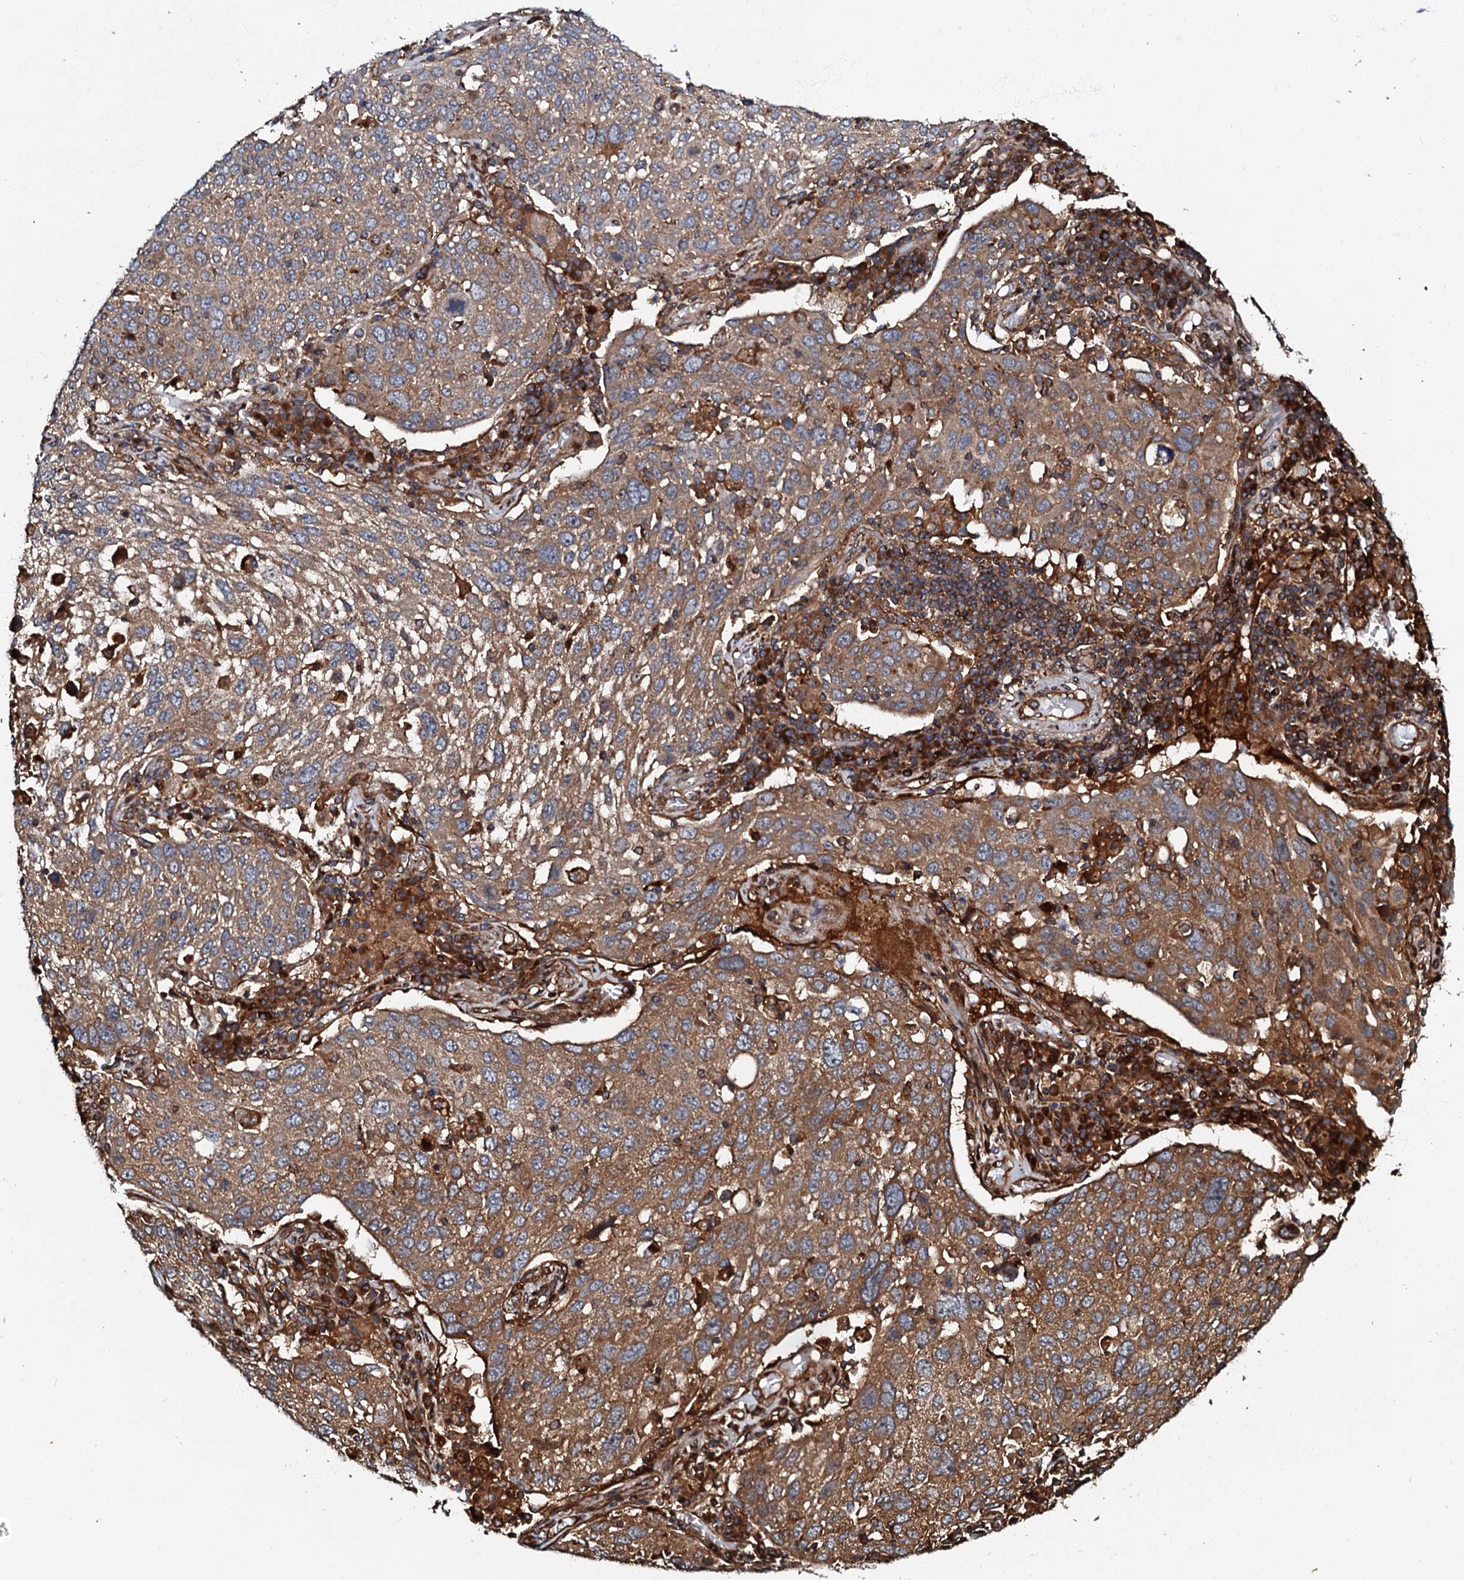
{"staining": {"intensity": "moderate", "quantity": ">75%", "location": "cytoplasmic/membranous"}, "tissue": "lung cancer", "cell_type": "Tumor cells", "image_type": "cancer", "snomed": [{"axis": "morphology", "description": "Squamous cell carcinoma, NOS"}, {"axis": "topography", "description": "Lung"}], "caption": "This micrograph demonstrates immunohistochemistry staining of human lung cancer, with medium moderate cytoplasmic/membranous expression in approximately >75% of tumor cells.", "gene": "BLOC1S6", "patient": {"sex": "male", "age": 65}}